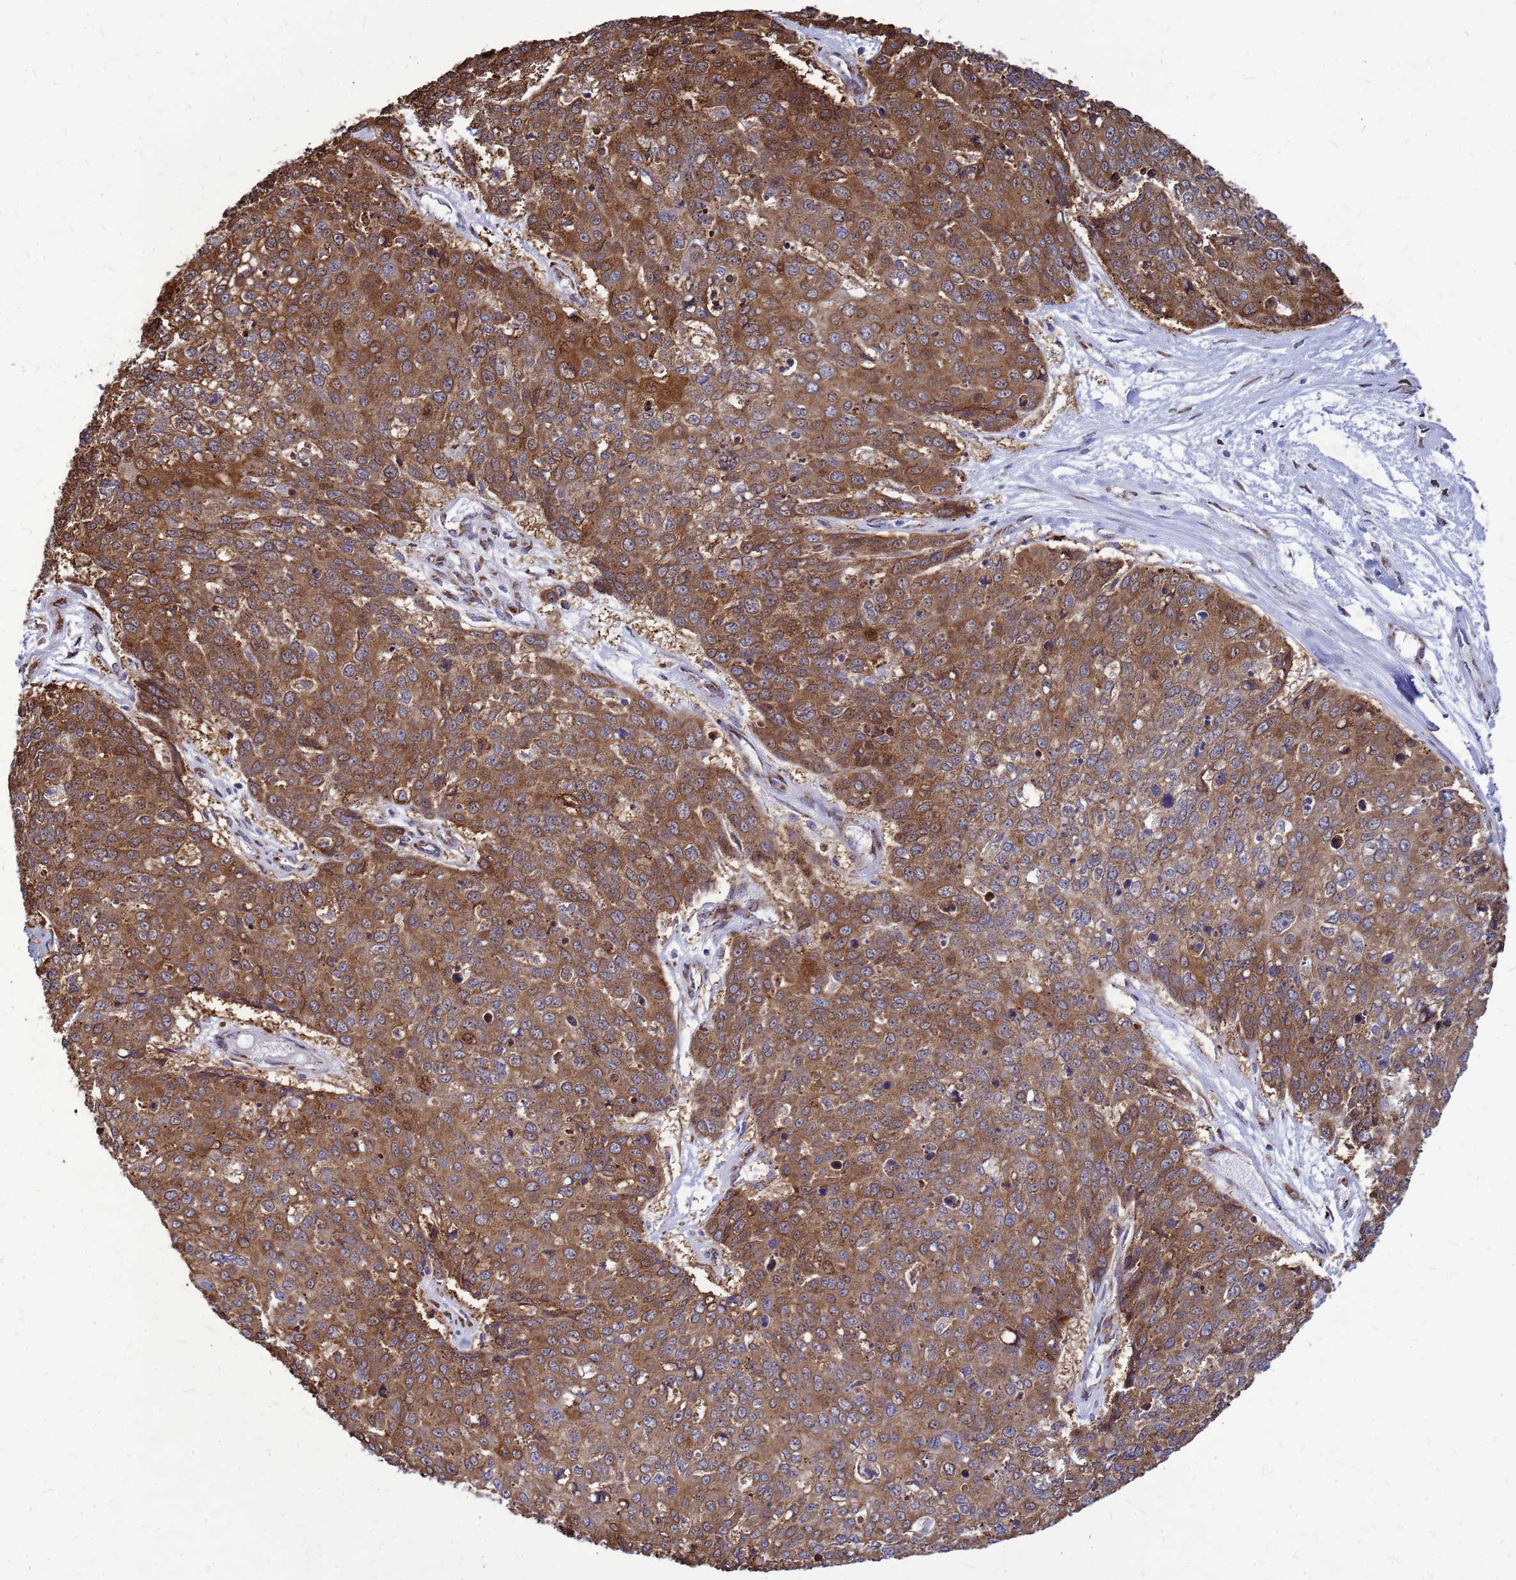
{"staining": {"intensity": "strong", "quantity": ">75%", "location": "cytoplasmic/membranous"}, "tissue": "skin cancer", "cell_type": "Tumor cells", "image_type": "cancer", "snomed": [{"axis": "morphology", "description": "Squamous cell carcinoma, NOS"}, {"axis": "topography", "description": "Skin"}], "caption": "Protein expression analysis of skin squamous cell carcinoma exhibits strong cytoplasmic/membranous positivity in about >75% of tumor cells. The staining is performed using DAB (3,3'-diaminobenzidine) brown chromogen to label protein expression. The nuclei are counter-stained blue using hematoxylin.", "gene": "FSTL4", "patient": {"sex": "male", "age": 71}}